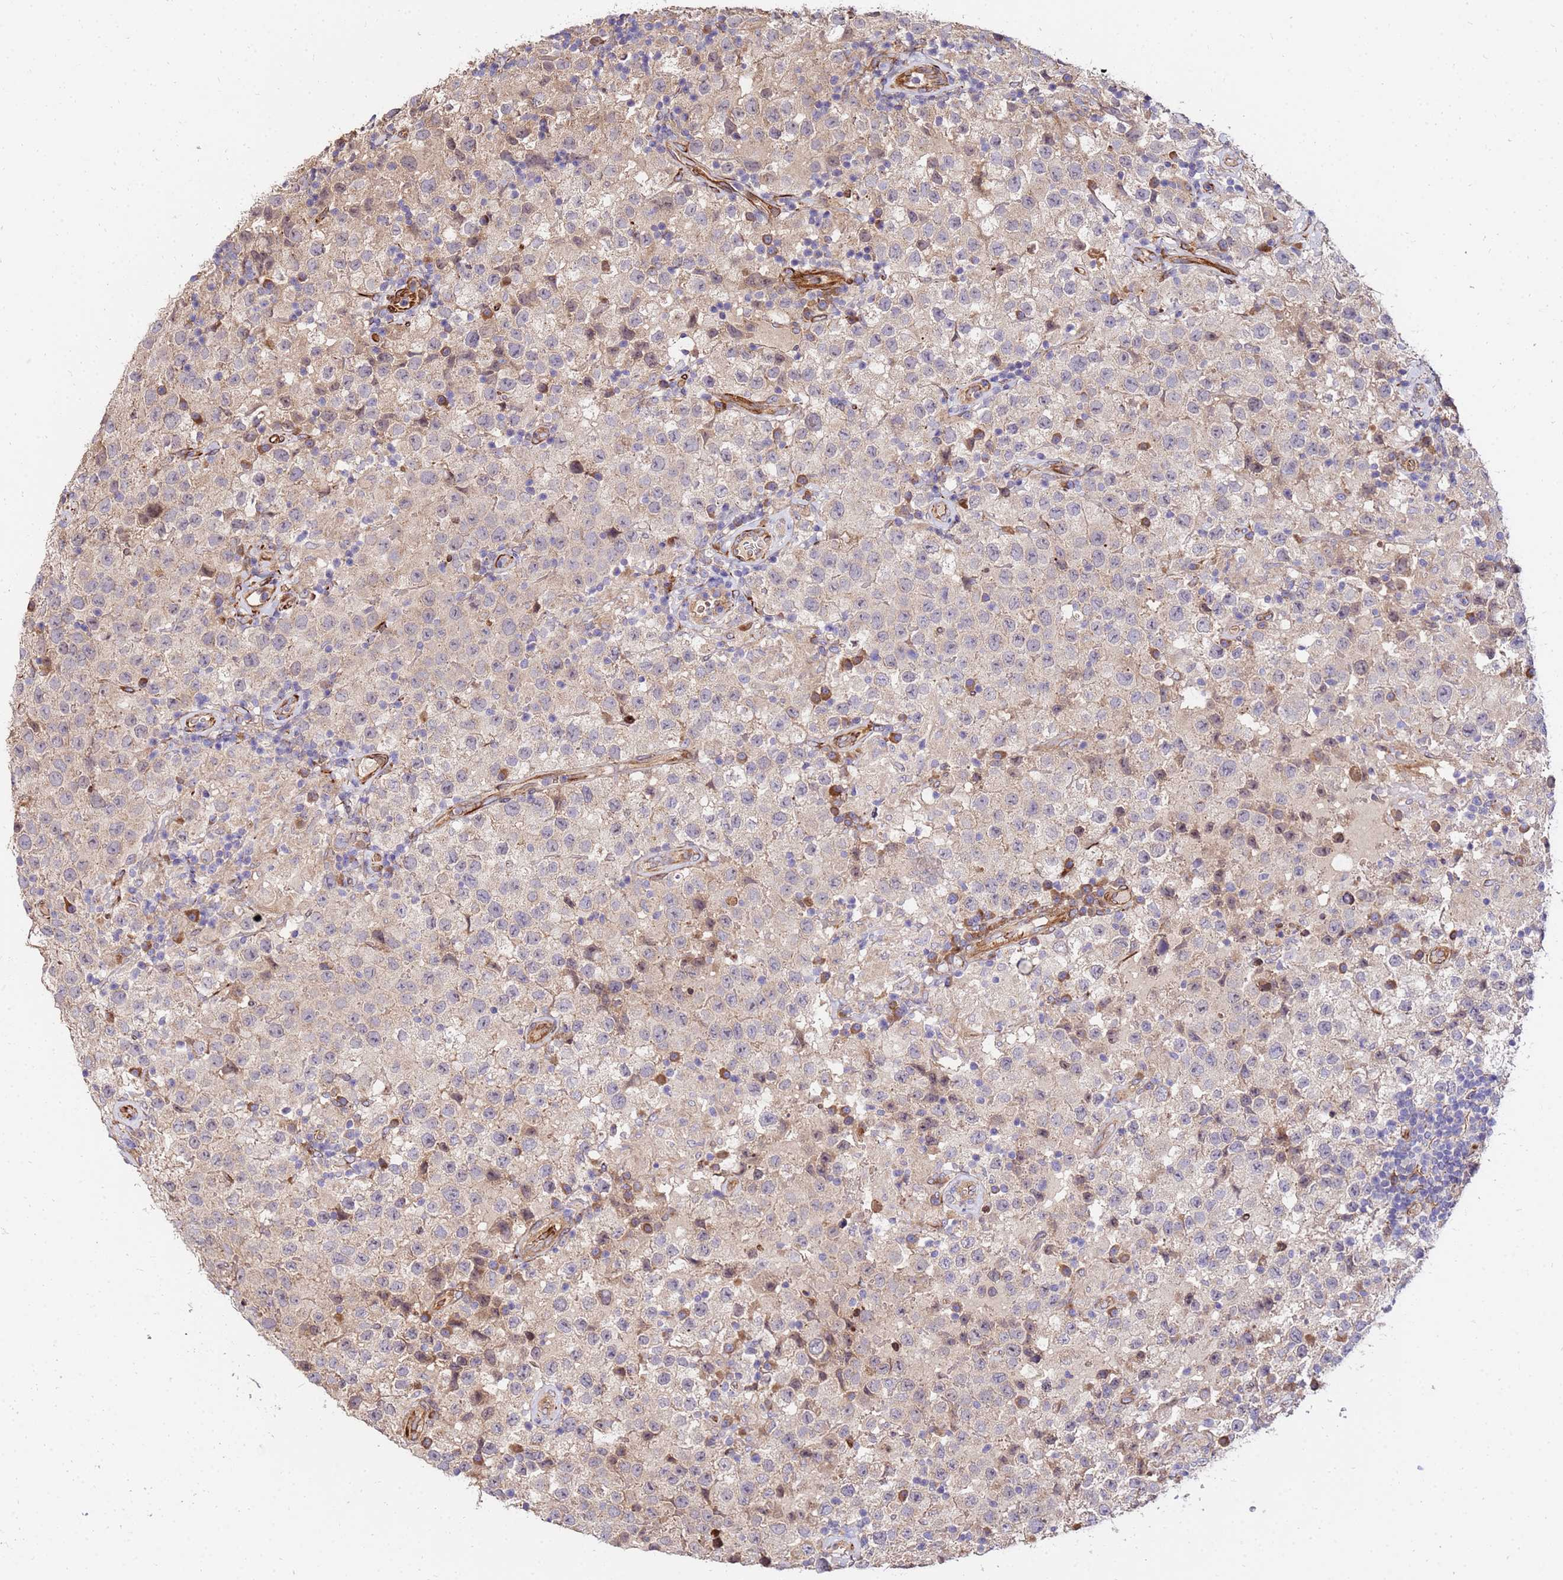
{"staining": {"intensity": "weak", "quantity": ">75%", "location": "cytoplasmic/membranous"}, "tissue": "testis cancer", "cell_type": "Tumor cells", "image_type": "cancer", "snomed": [{"axis": "morphology", "description": "Seminoma, NOS"}, {"axis": "morphology", "description": "Carcinoma, Embryonal, NOS"}, {"axis": "topography", "description": "Testis"}], "caption": "This image exhibits immunohistochemistry staining of testis cancer, with low weak cytoplasmic/membranous staining in about >75% of tumor cells.", "gene": "WWC2", "patient": {"sex": "male", "age": 41}}